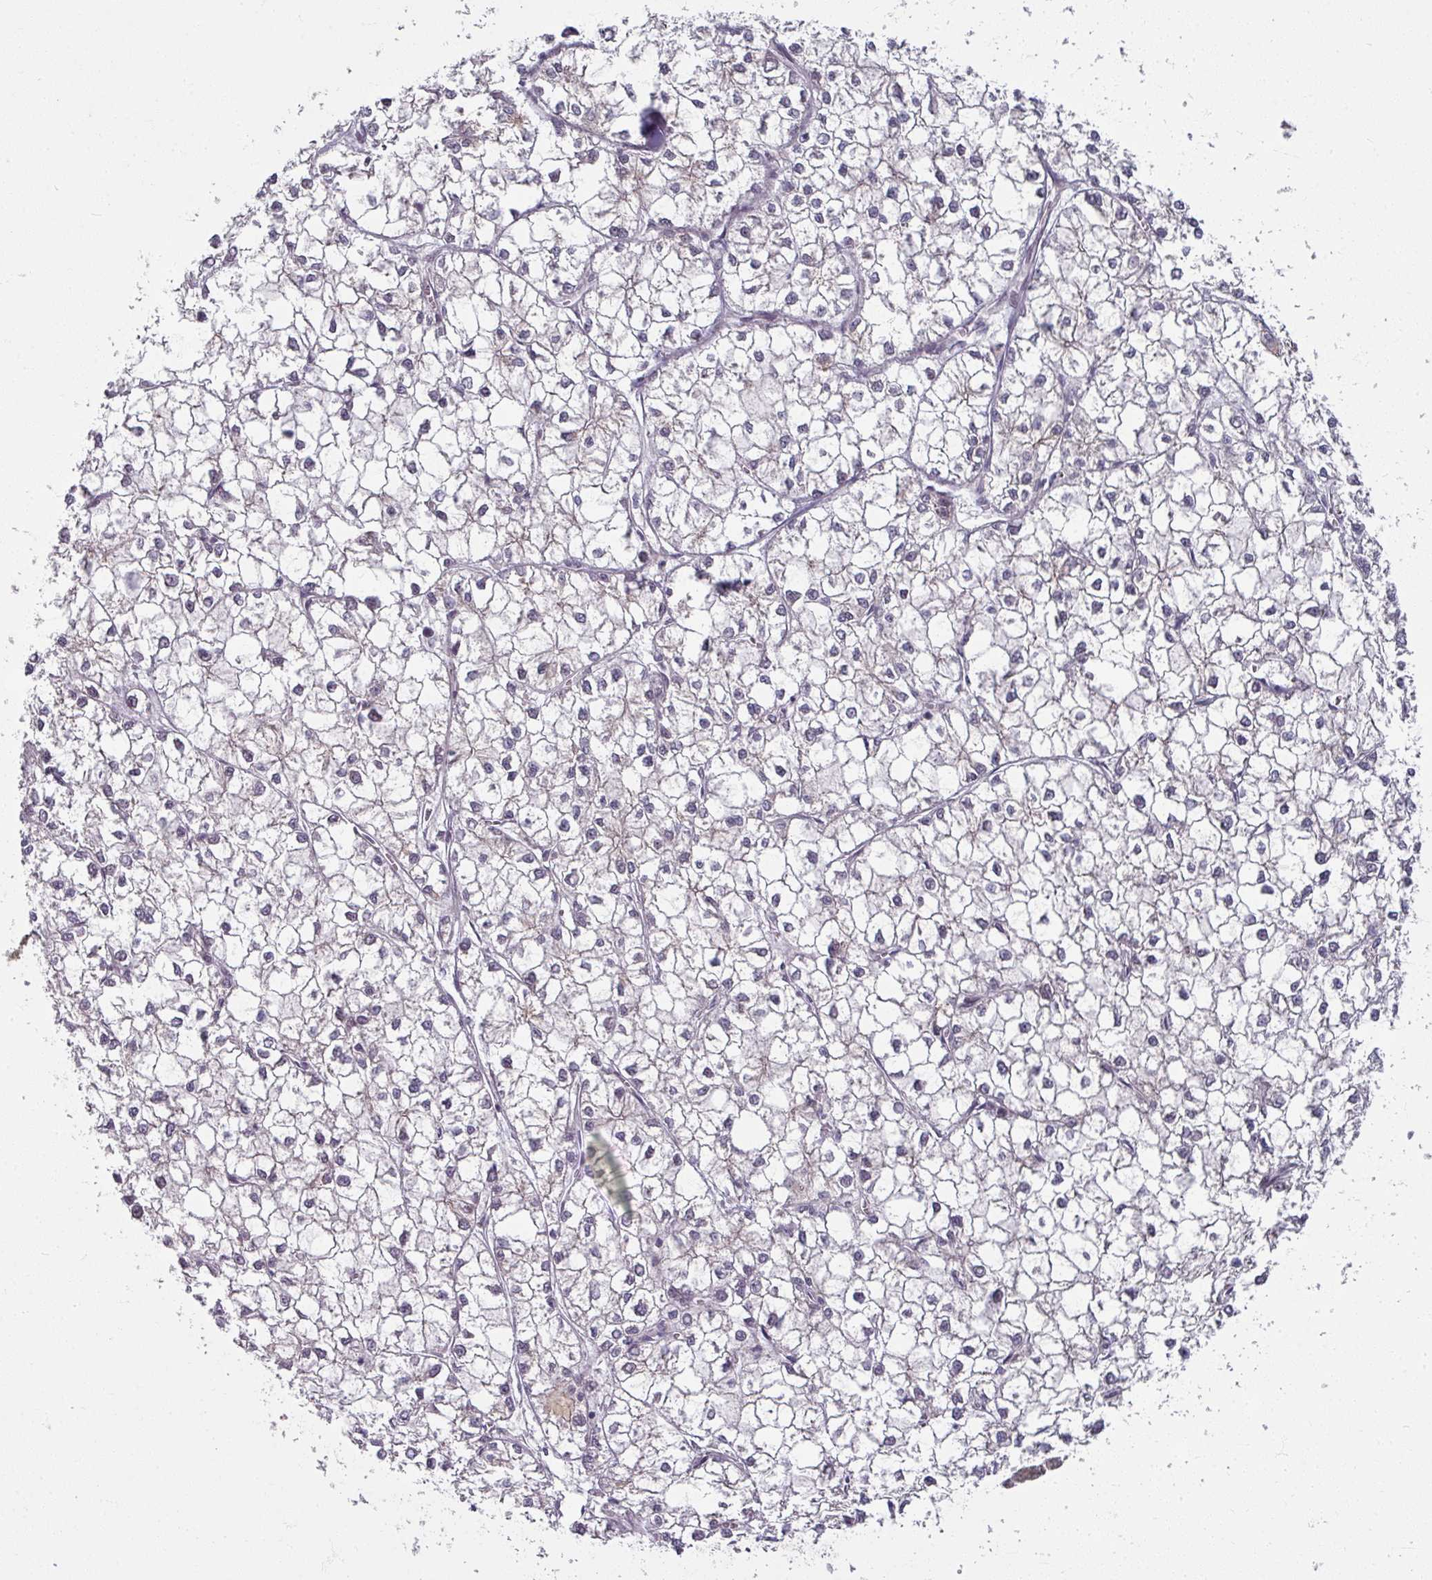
{"staining": {"intensity": "negative", "quantity": "none", "location": "none"}, "tissue": "liver cancer", "cell_type": "Tumor cells", "image_type": "cancer", "snomed": [{"axis": "morphology", "description": "Carcinoma, Hepatocellular, NOS"}, {"axis": "topography", "description": "Liver"}], "caption": "A micrograph of liver hepatocellular carcinoma stained for a protein exhibits no brown staining in tumor cells.", "gene": "KLC3", "patient": {"sex": "female", "age": 43}}